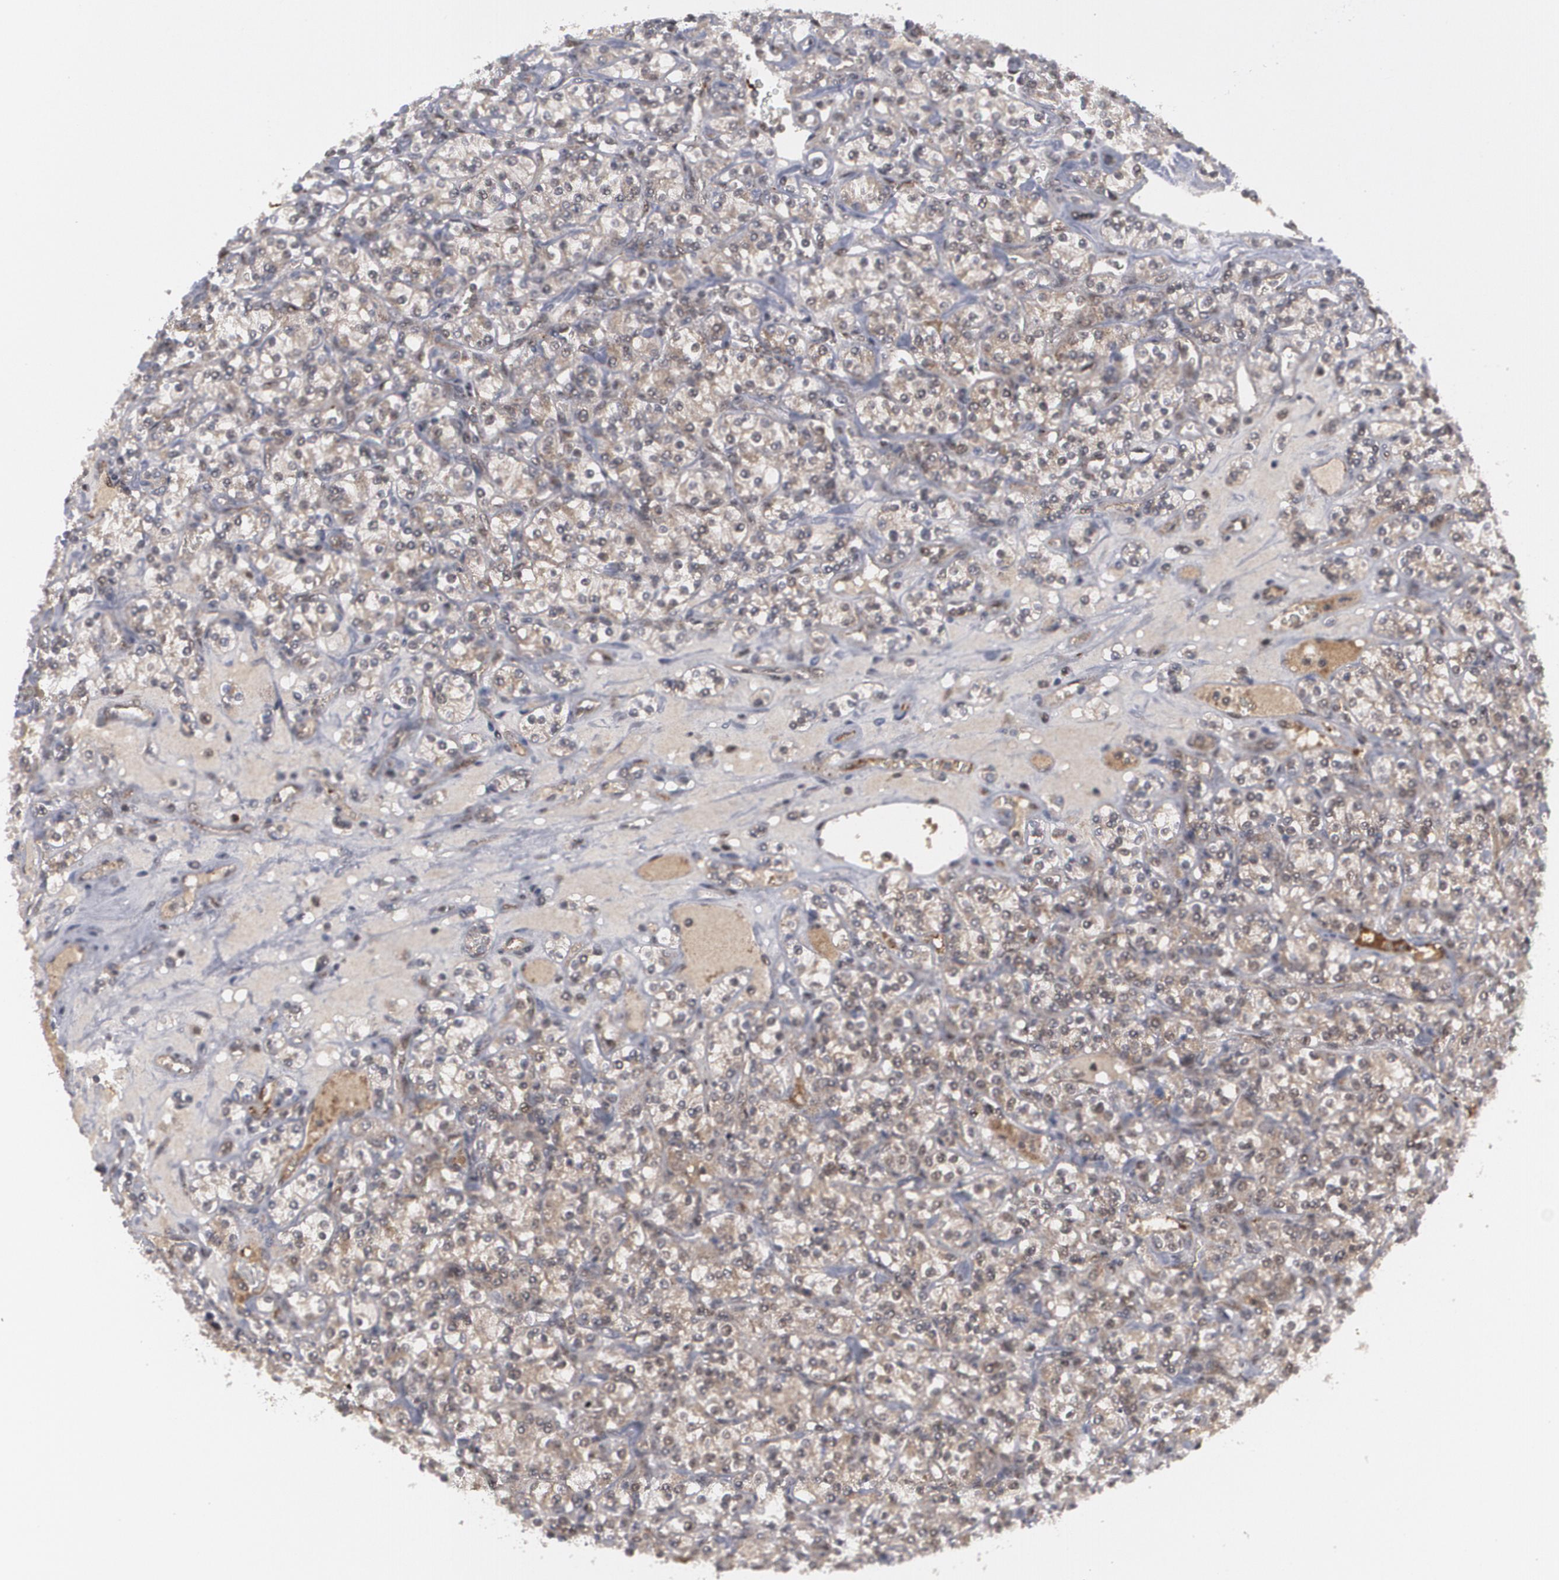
{"staining": {"intensity": "moderate", "quantity": ">75%", "location": "nuclear"}, "tissue": "renal cancer", "cell_type": "Tumor cells", "image_type": "cancer", "snomed": [{"axis": "morphology", "description": "Adenocarcinoma, NOS"}, {"axis": "topography", "description": "Kidney"}], "caption": "Renal cancer (adenocarcinoma) was stained to show a protein in brown. There is medium levels of moderate nuclear staining in approximately >75% of tumor cells.", "gene": "INTS6", "patient": {"sex": "male", "age": 77}}